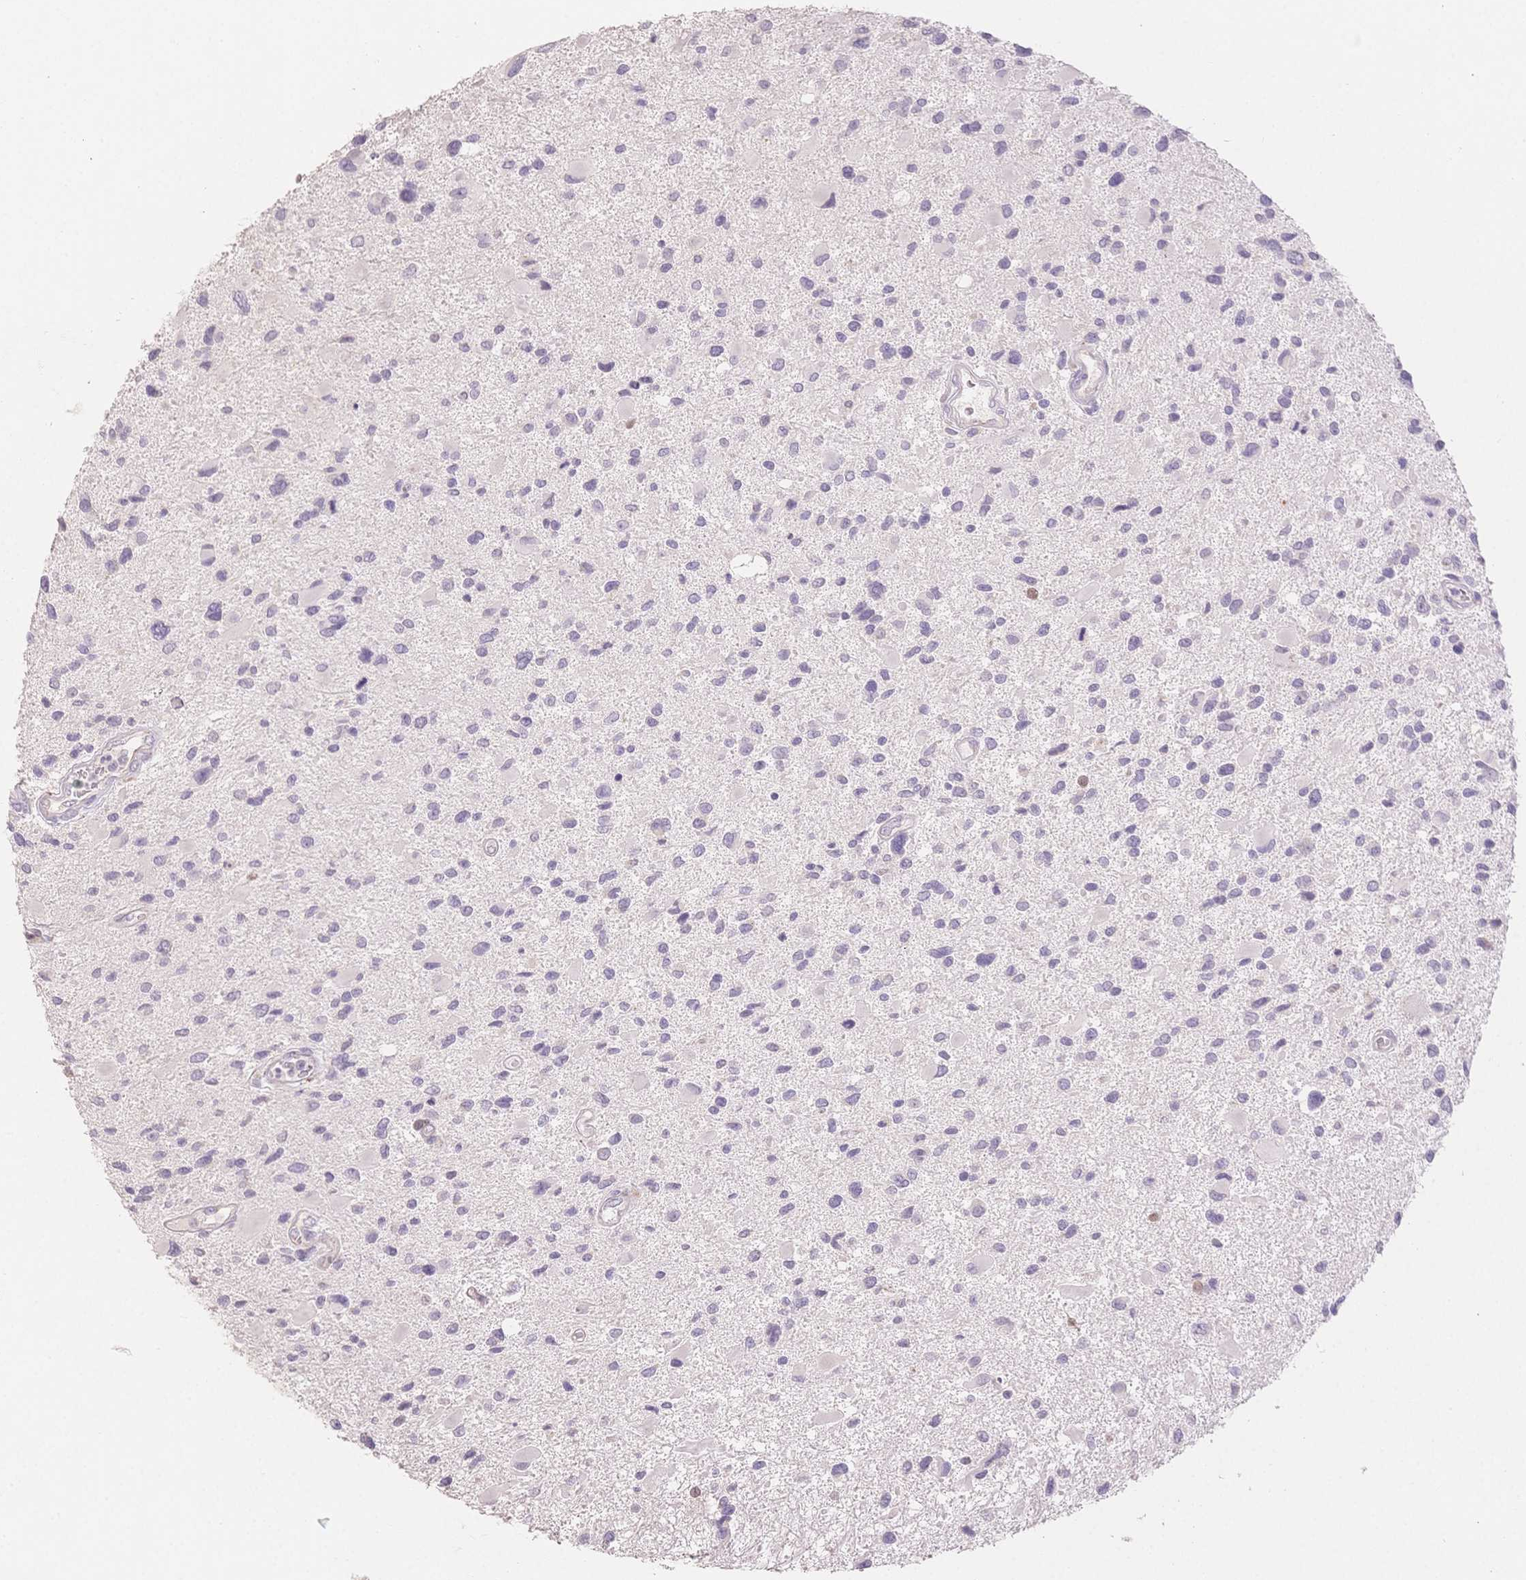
{"staining": {"intensity": "negative", "quantity": "none", "location": "none"}, "tissue": "glioma", "cell_type": "Tumor cells", "image_type": "cancer", "snomed": [{"axis": "morphology", "description": "Glioma, malignant, Low grade"}, {"axis": "topography", "description": "Brain"}], "caption": "This is a photomicrograph of immunohistochemistry (IHC) staining of malignant low-grade glioma, which shows no positivity in tumor cells. (DAB IHC with hematoxylin counter stain).", "gene": "SUV39H2", "patient": {"sex": "female", "age": 32}}